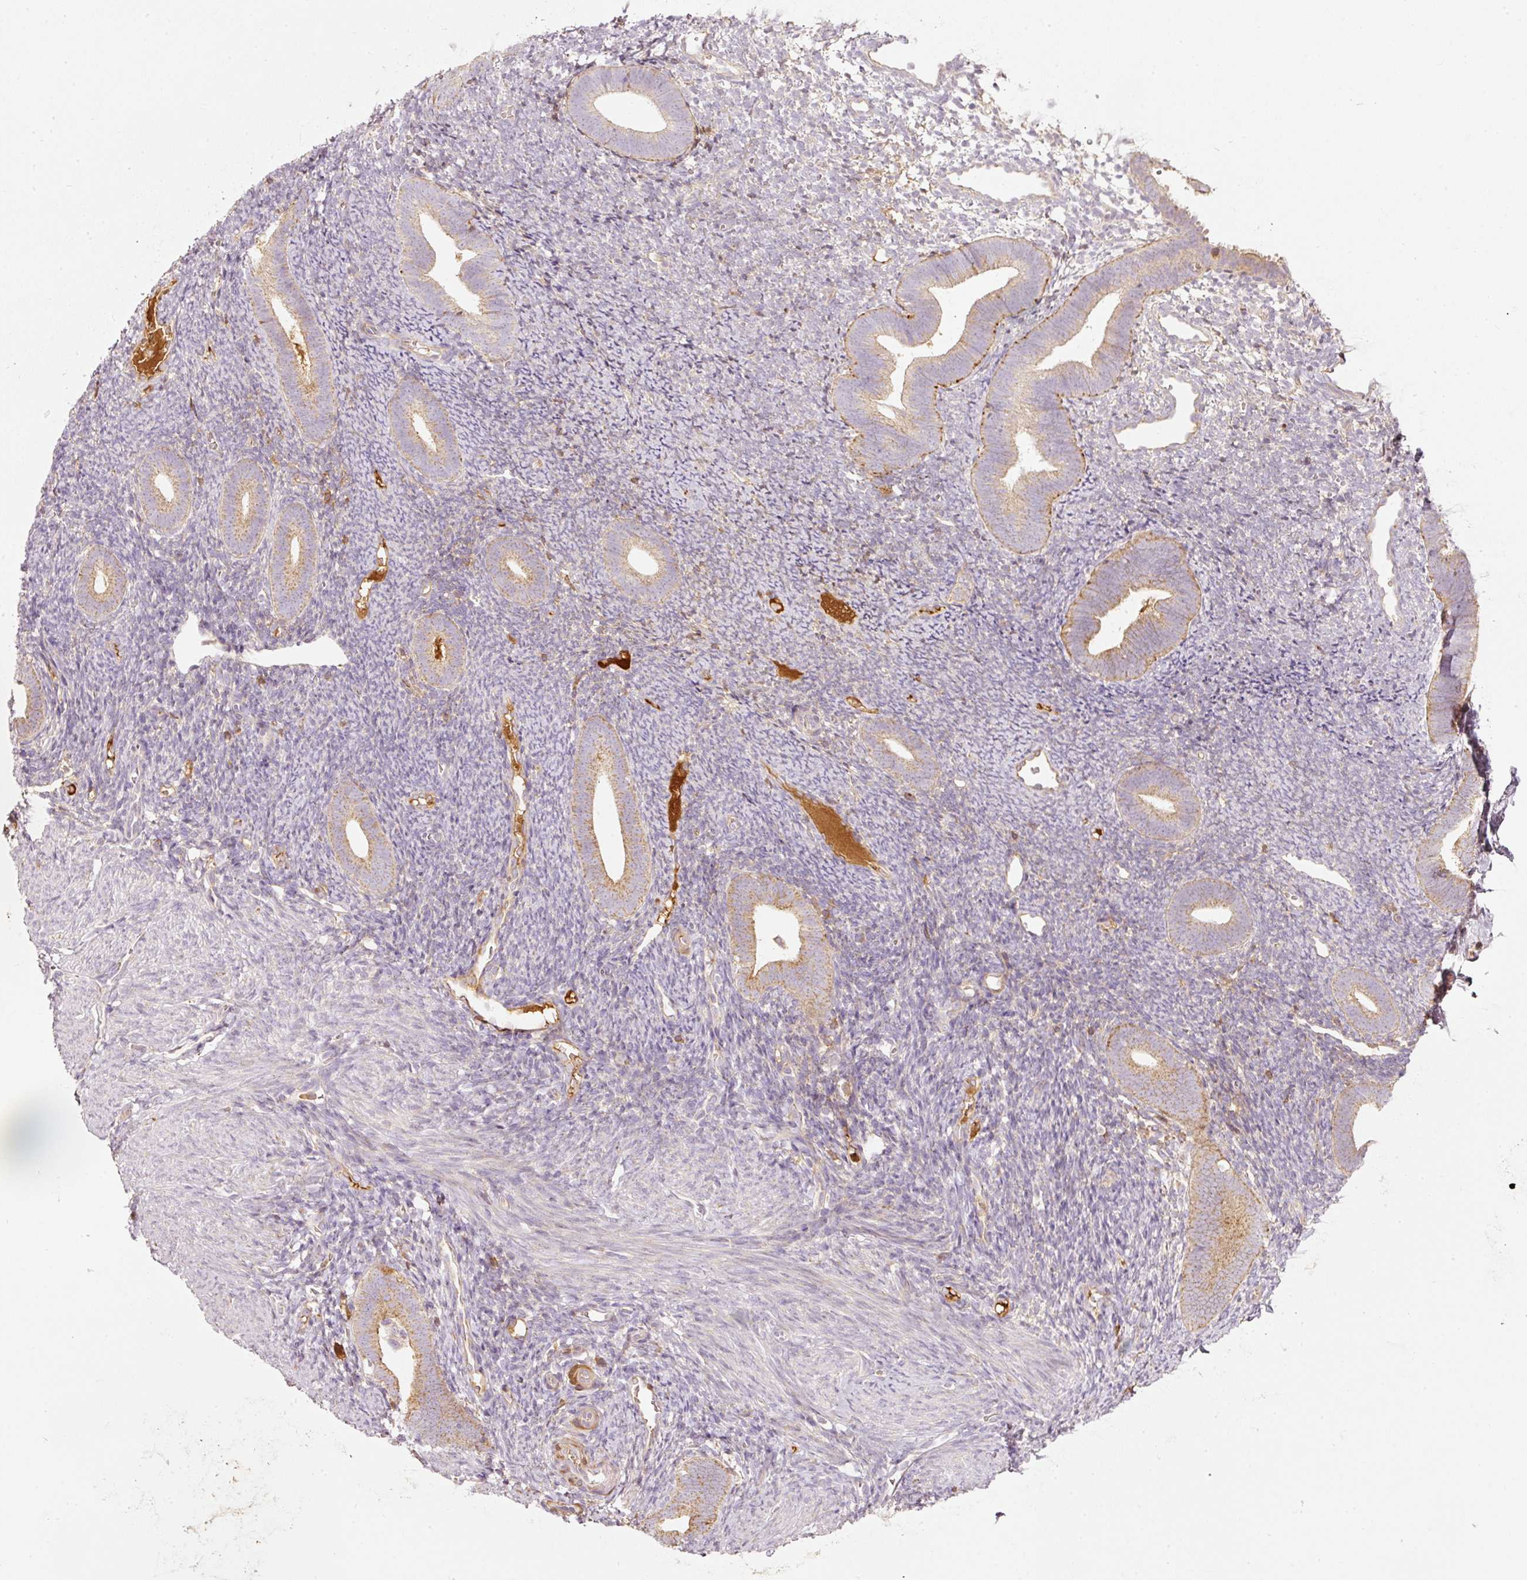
{"staining": {"intensity": "moderate", "quantity": "<25%", "location": "cytoplasmic/membranous"}, "tissue": "endometrium", "cell_type": "Cells in endometrial stroma", "image_type": "normal", "snomed": [{"axis": "morphology", "description": "Normal tissue, NOS"}, {"axis": "topography", "description": "Endometrium"}], "caption": "This histopathology image reveals immunohistochemistry staining of normal endometrium, with low moderate cytoplasmic/membranous staining in about <25% of cells in endometrial stroma.", "gene": "SERPING1", "patient": {"sex": "female", "age": 39}}